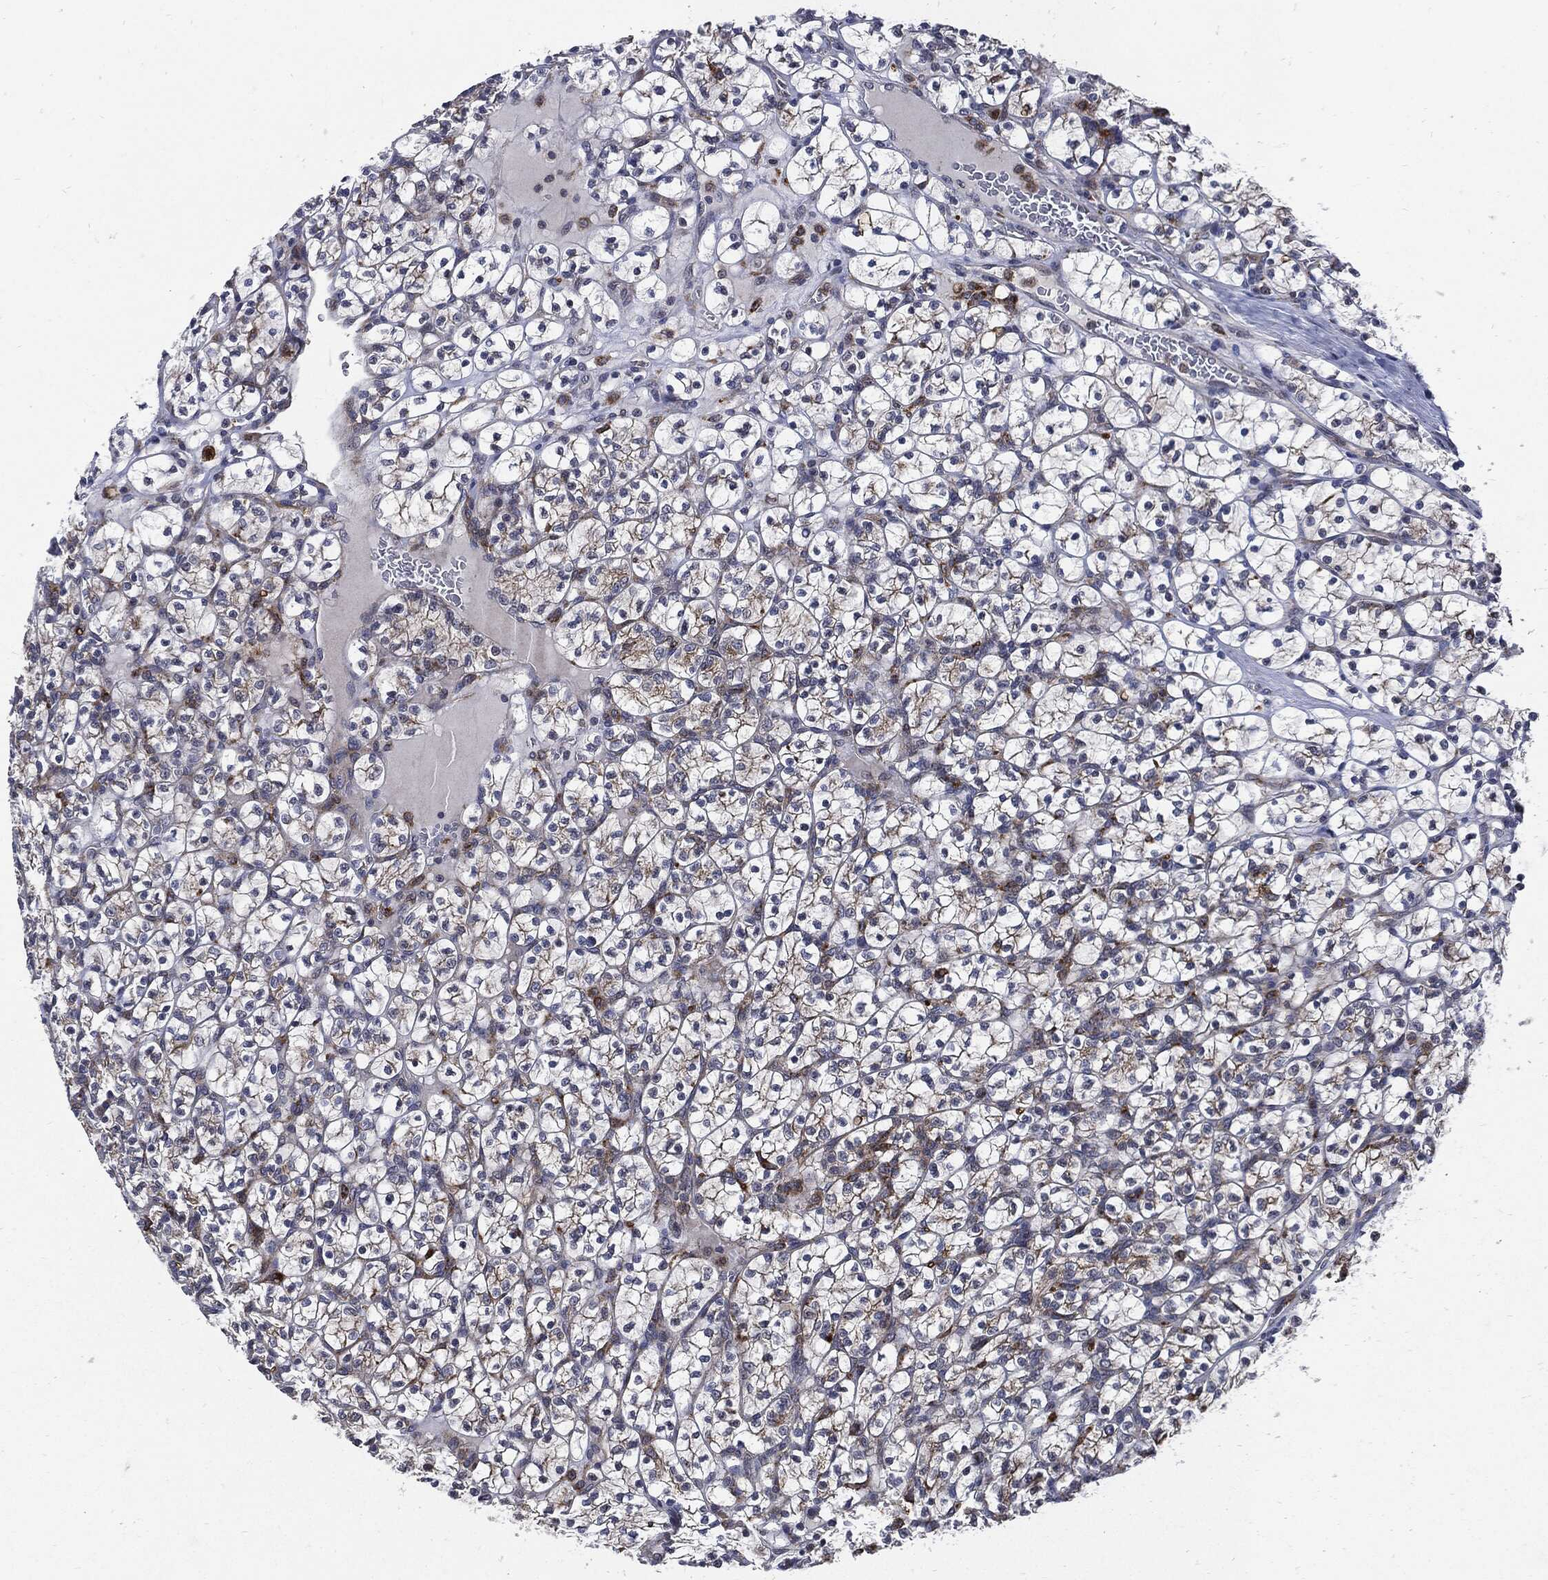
{"staining": {"intensity": "weak", "quantity": "<25%", "location": "cytoplasmic/membranous"}, "tissue": "renal cancer", "cell_type": "Tumor cells", "image_type": "cancer", "snomed": [{"axis": "morphology", "description": "Adenocarcinoma, NOS"}, {"axis": "topography", "description": "Kidney"}], "caption": "An image of human adenocarcinoma (renal) is negative for staining in tumor cells.", "gene": "SLC31A2", "patient": {"sex": "female", "age": 89}}